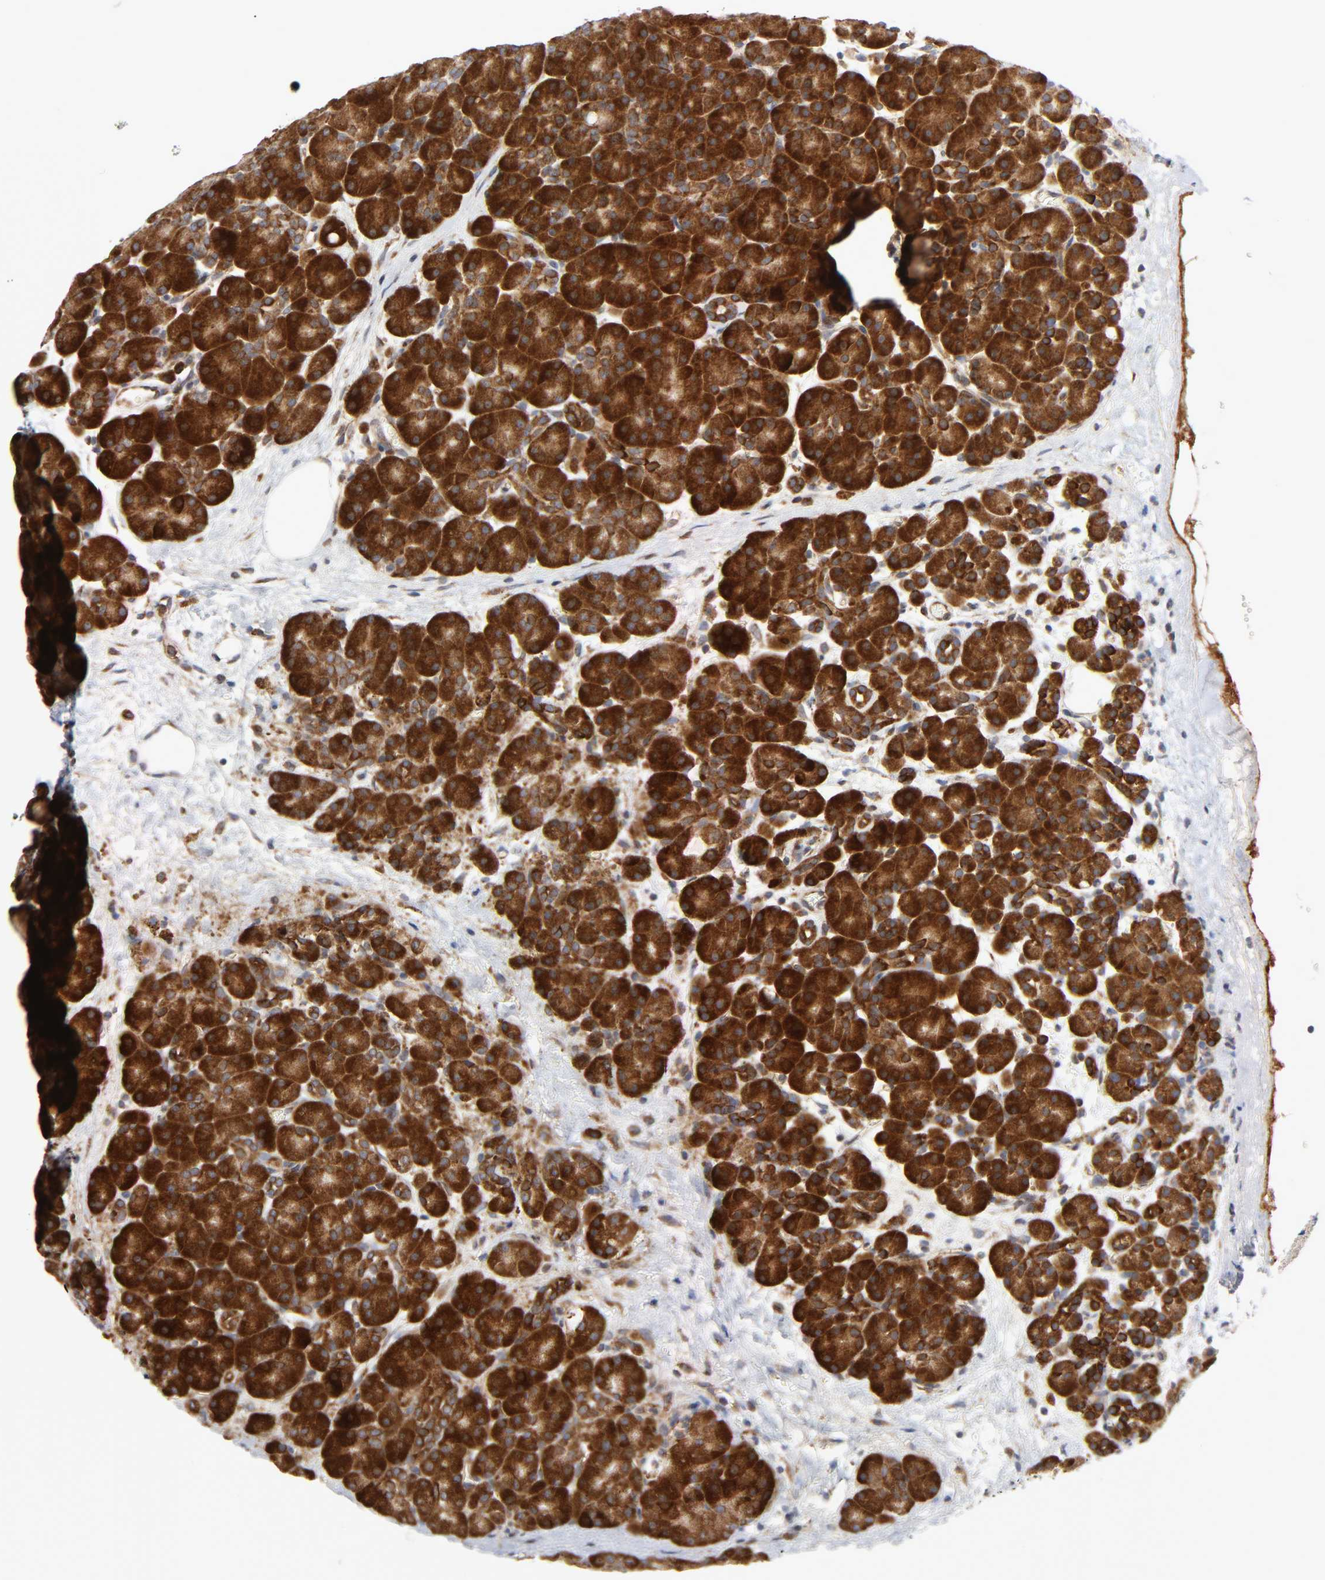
{"staining": {"intensity": "strong", "quantity": ">75%", "location": "cytoplasmic/membranous"}, "tissue": "pancreas", "cell_type": "Exocrine glandular cells", "image_type": "normal", "snomed": [{"axis": "morphology", "description": "Normal tissue, NOS"}, {"axis": "topography", "description": "Pancreas"}], "caption": "Strong cytoplasmic/membranous protein expression is present in about >75% of exocrine glandular cells in pancreas. Nuclei are stained in blue.", "gene": "BAX", "patient": {"sex": "male", "age": 66}}